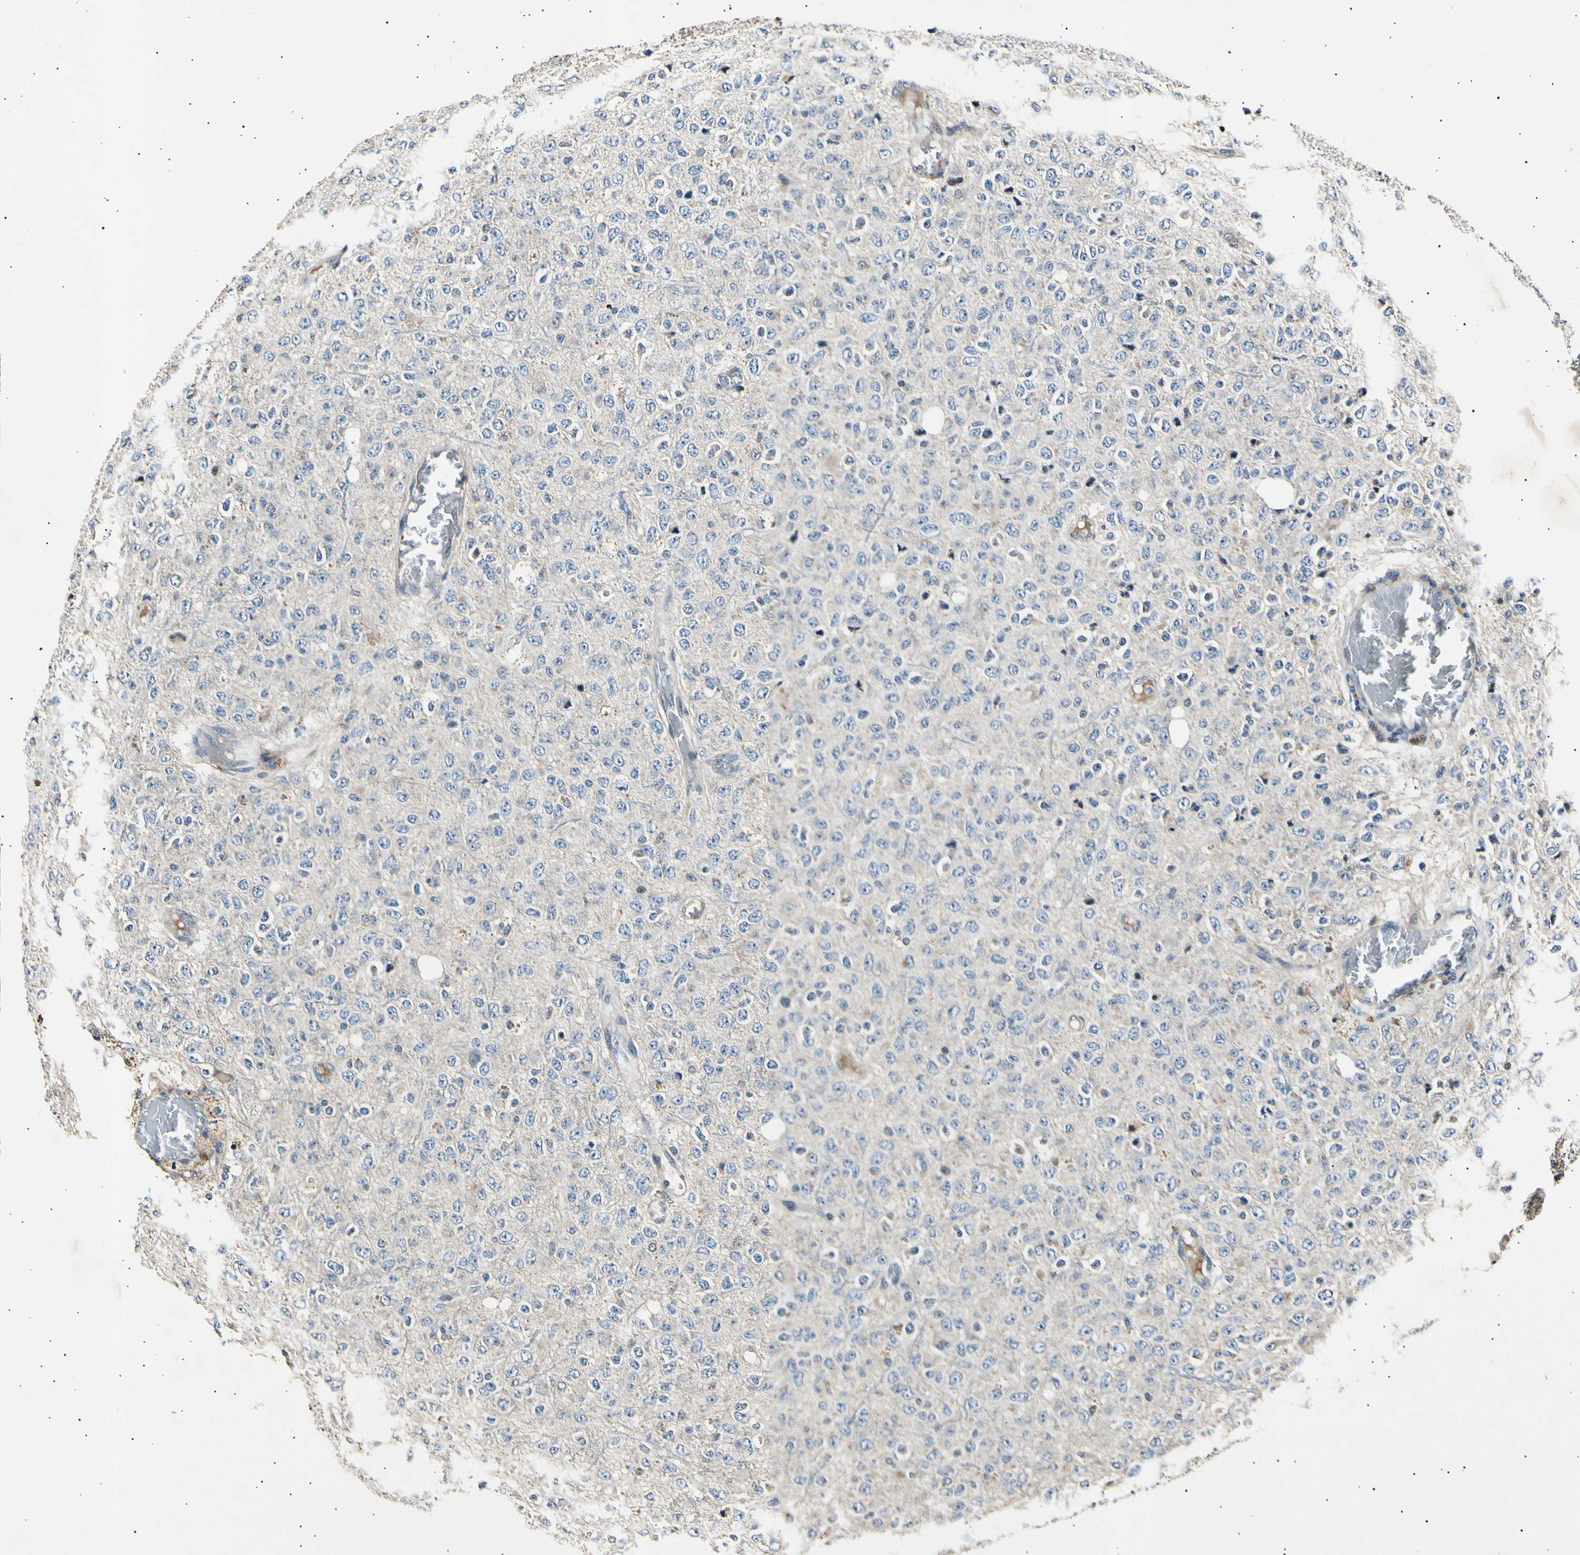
{"staining": {"intensity": "negative", "quantity": "none", "location": "none"}, "tissue": "glioma", "cell_type": "Tumor cells", "image_type": "cancer", "snomed": [{"axis": "morphology", "description": "Glioma, malignant, High grade"}, {"axis": "topography", "description": "pancreas cauda"}], "caption": "DAB immunohistochemical staining of human glioma reveals no significant staining in tumor cells. Brightfield microscopy of IHC stained with DAB (brown) and hematoxylin (blue), captured at high magnification.", "gene": "ITGA6", "patient": {"sex": "male", "age": 60}}